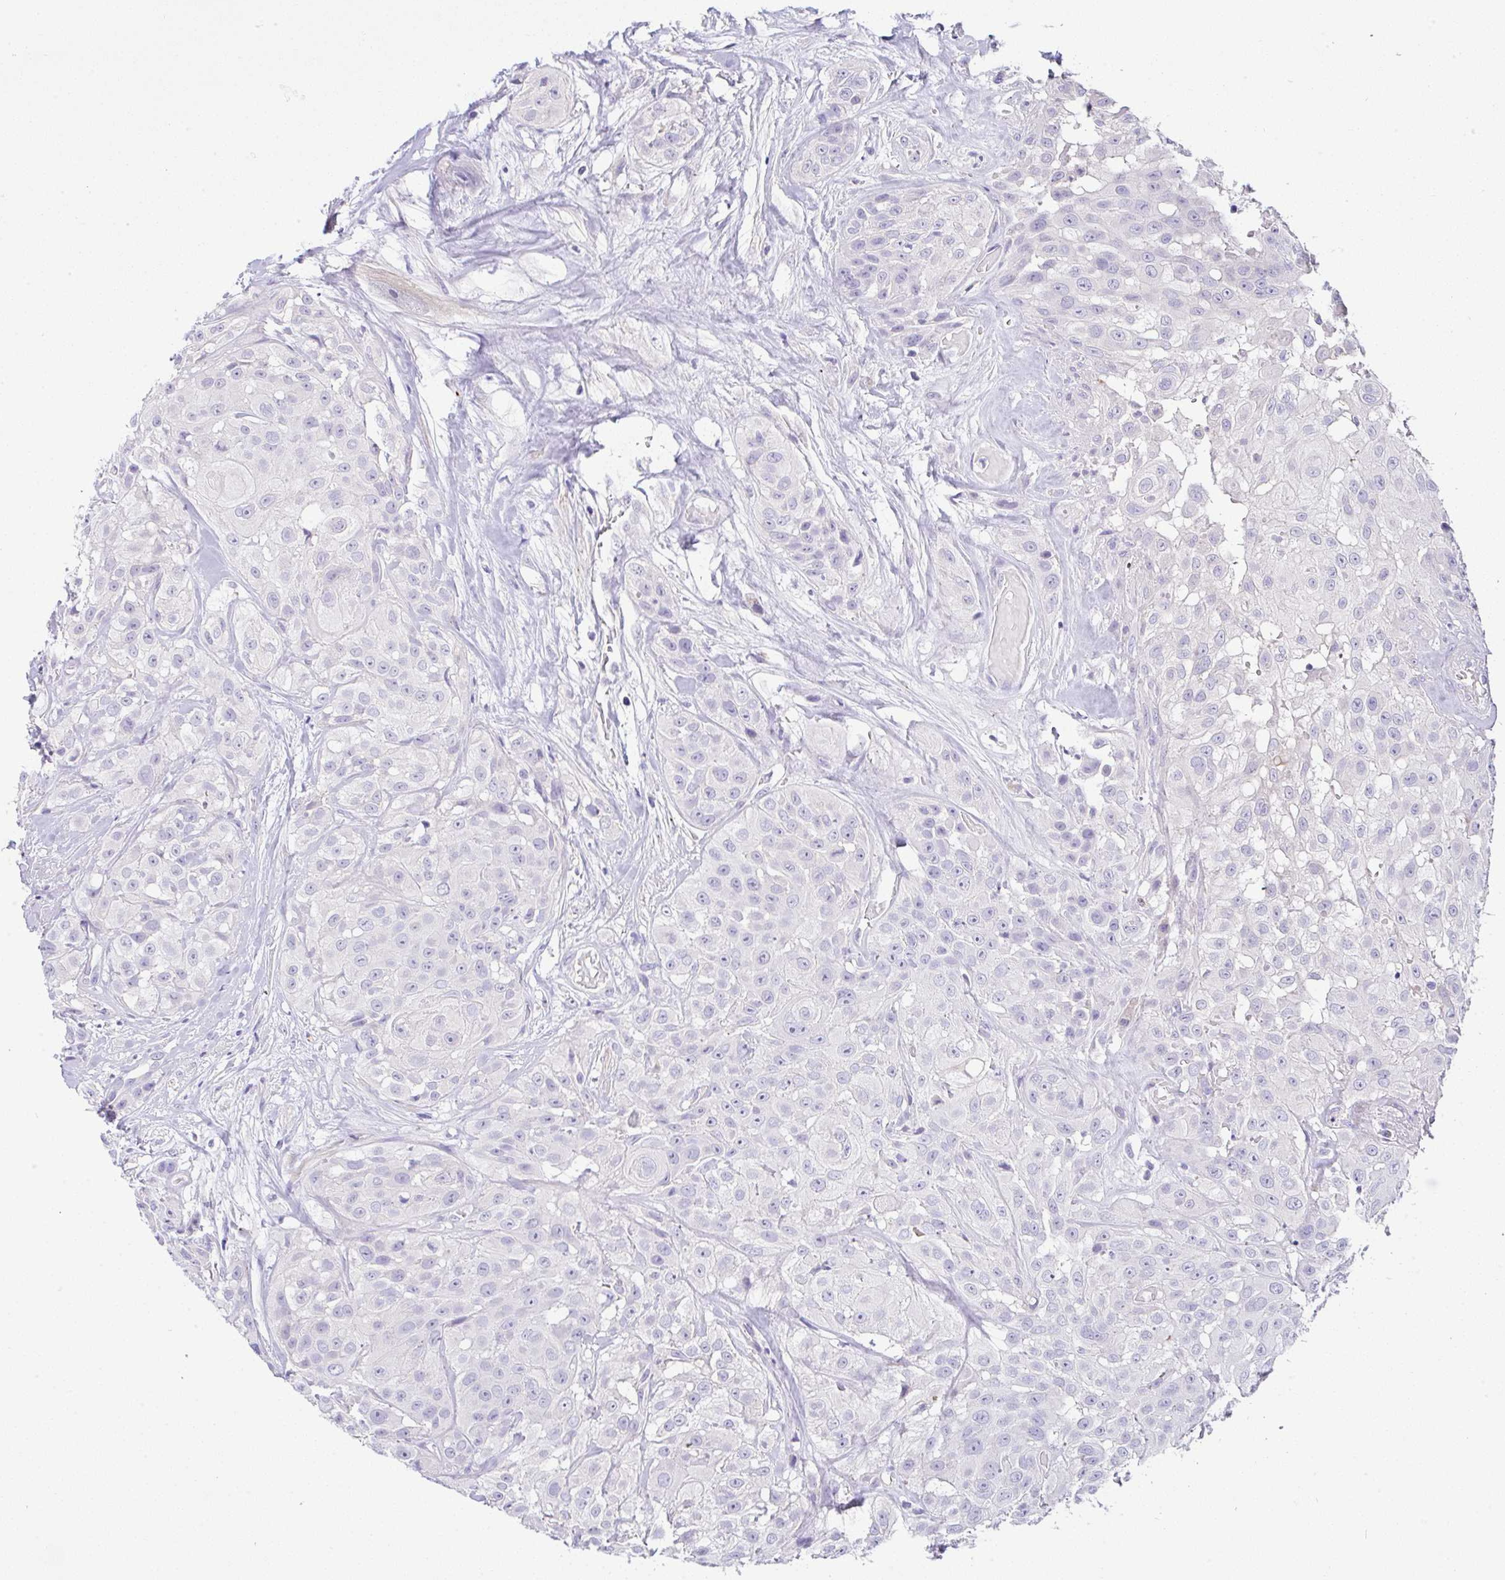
{"staining": {"intensity": "negative", "quantity": "none", "location": "none"}, "tissue": "head and neck cancer", "cell_type": "Tumor cells", "image_type": "cancer", "snomed": [{"axis": "morphology", "description": "Squamous cell carcinoma, NOS"}, {"axis": "topography", "description": "Head-Neck"}], "caption": "A high-resolution photomicrograph shows immunohistochemistry (IHC) staining of head and neck squamous cell carcinoma, which shows no significant staining in tumor cells.", "gene": "SERPINE3", "patient": {"sex": "male", "age": 83}}